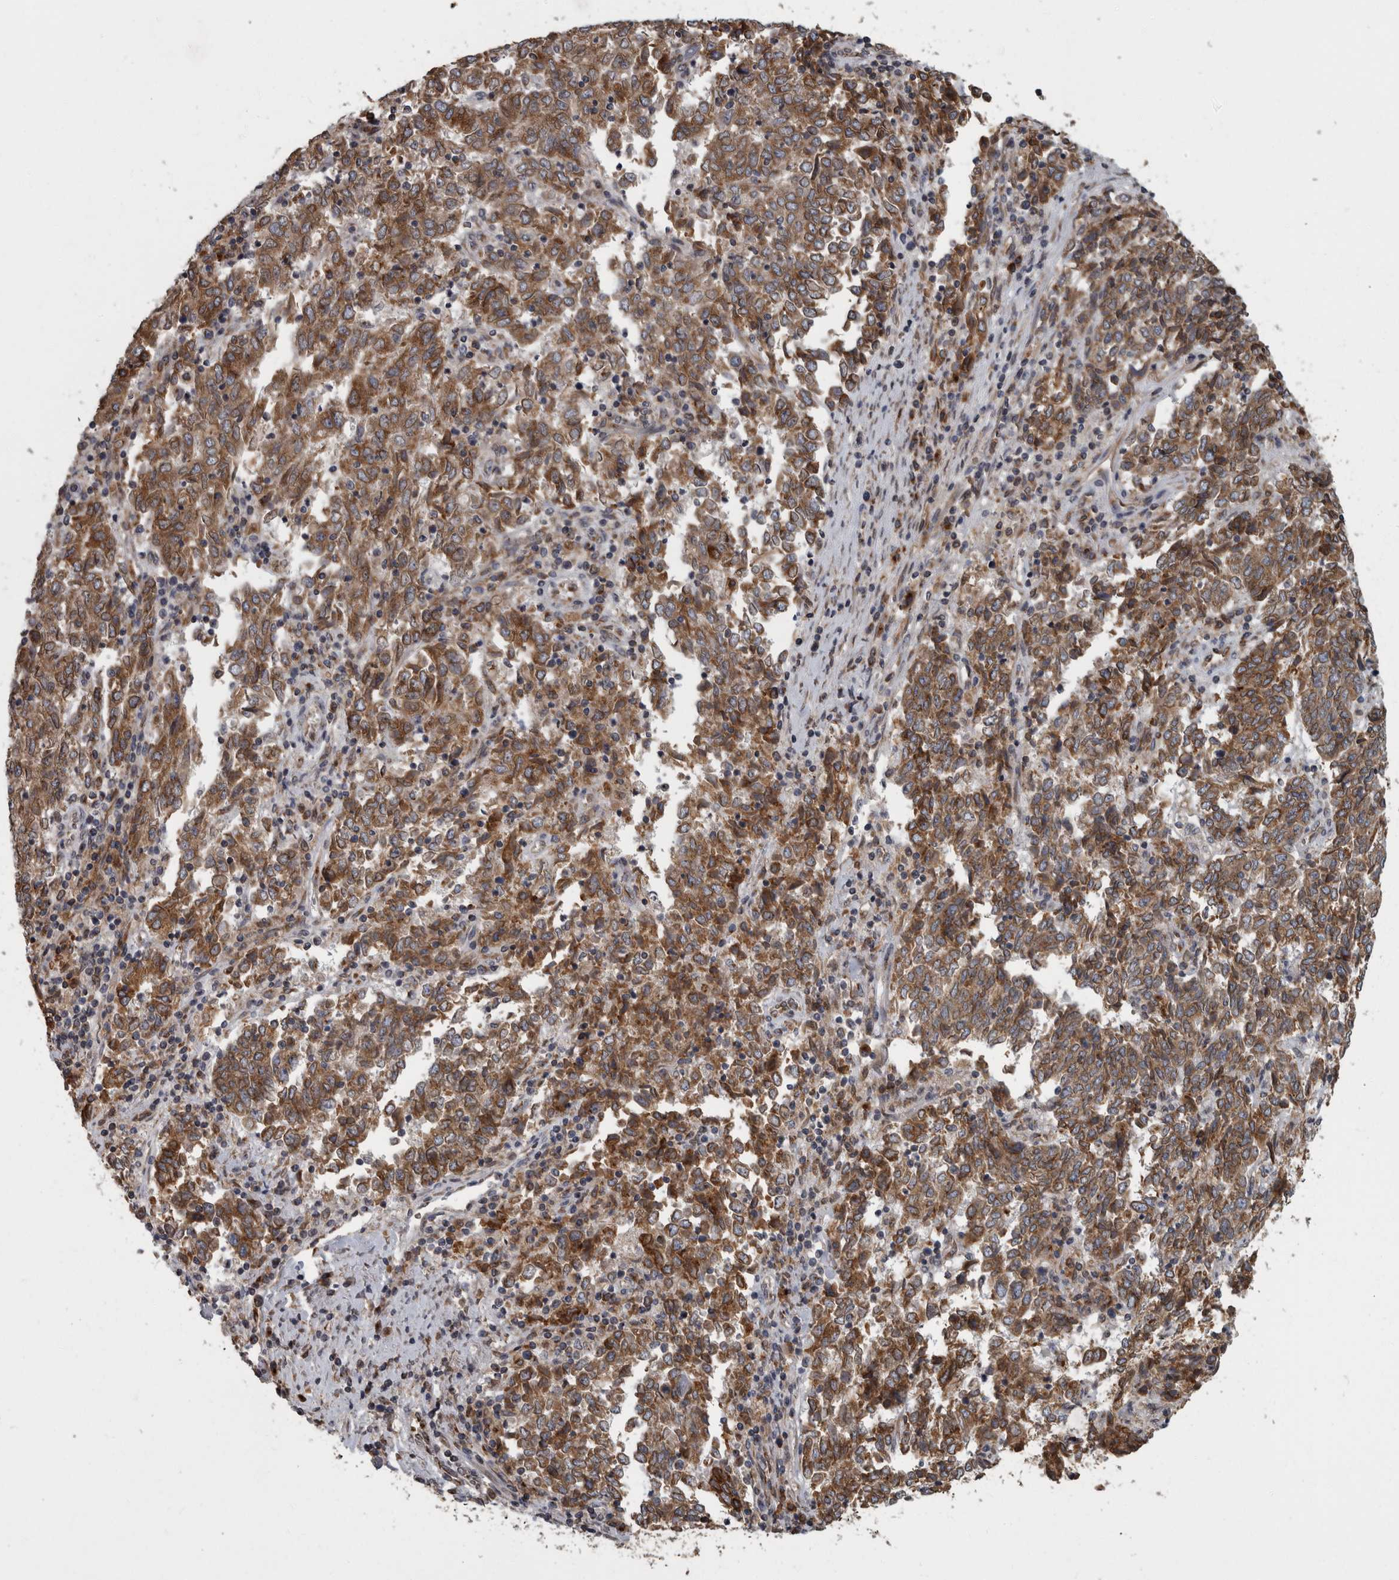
{"staining": {"intensity": "moderate", "quantity": ">75%", "location": "cytoplasmic/membranous"}, "tissue": "endometrial cancer", "cell_type": "Tumor cells", "image_type": "cancer", "snomed": [{"axis": "morphology", "description": "Adenocarcinoma, NOS"}, {"axis": "topography", "description": "Endometrium"}], "caption": "A brown stain labels moderate cytoplasmic/membranous positivity of a protein in endometrial cancer tumor cells.", "gene": "LMAN2L", "patient": {"sex": "female", "age": 80}}